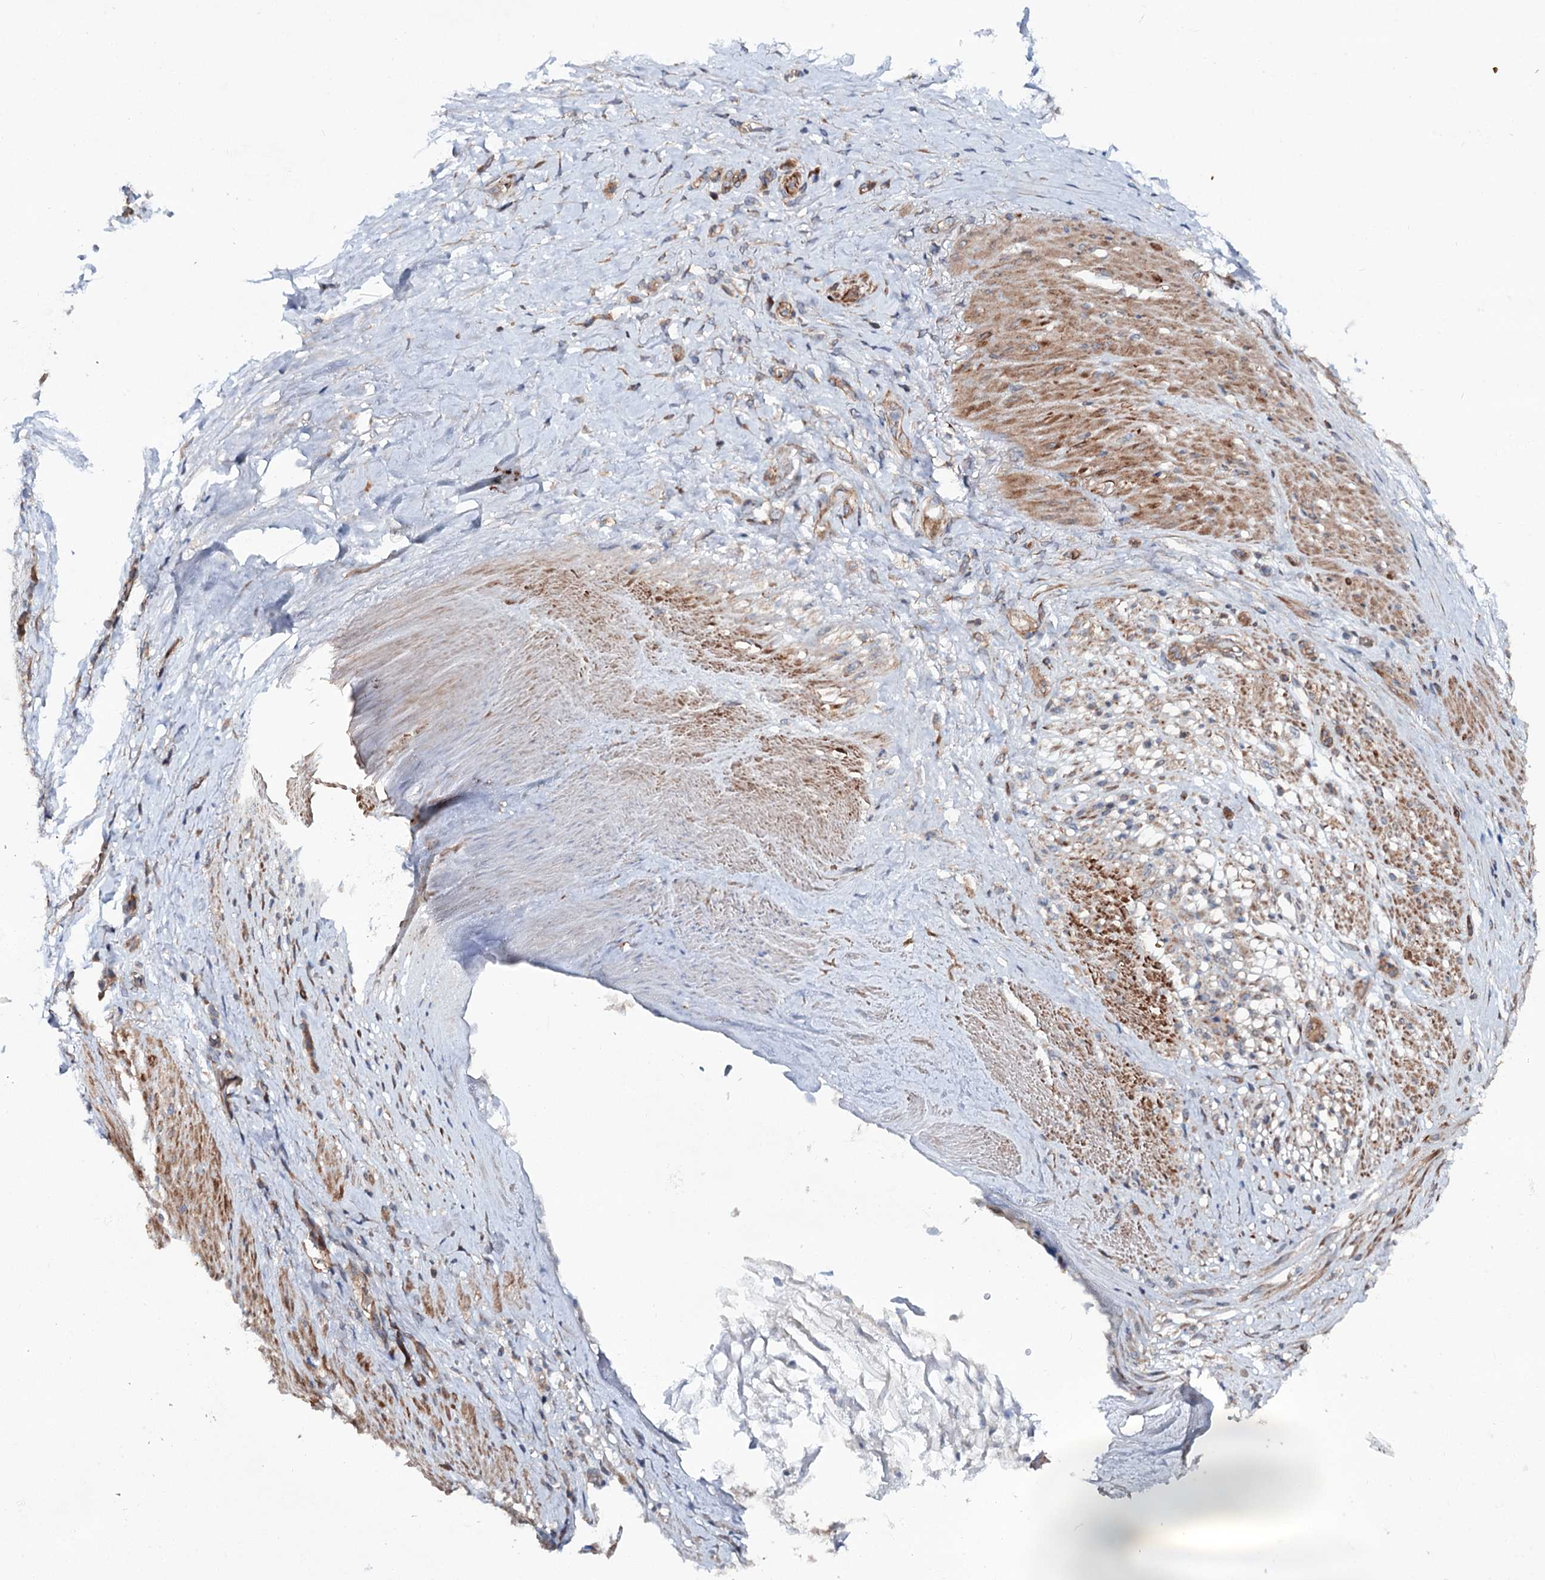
{"staining": {"intensity": "moderate", "quantity": ">75%", "location": "cytoplasmic/membranous"}, "tissue": "stomach cancer", "cell_type": "Tumor cells", "image_type": "cancer", "snomed": [{"axis": "morphology", "description": "Adenocarcinoma, NOS"}, {"axis": "morphology", "description": "Adenocarcinoma, High grade"}, {"axis": "topography", "description": "Stomach, upper"}, {"axis": "topography", "description": "Stomach, lower"}], "caption": "Human adenocarcinoma (high-grade) (stomach) stained for a protein (brown) displays moderate cytoplasmic/membranous positive staining in about >75% of tumor cells.", "gene": "ADGRG4", "patient": {"sex": "female", "age": 65}}